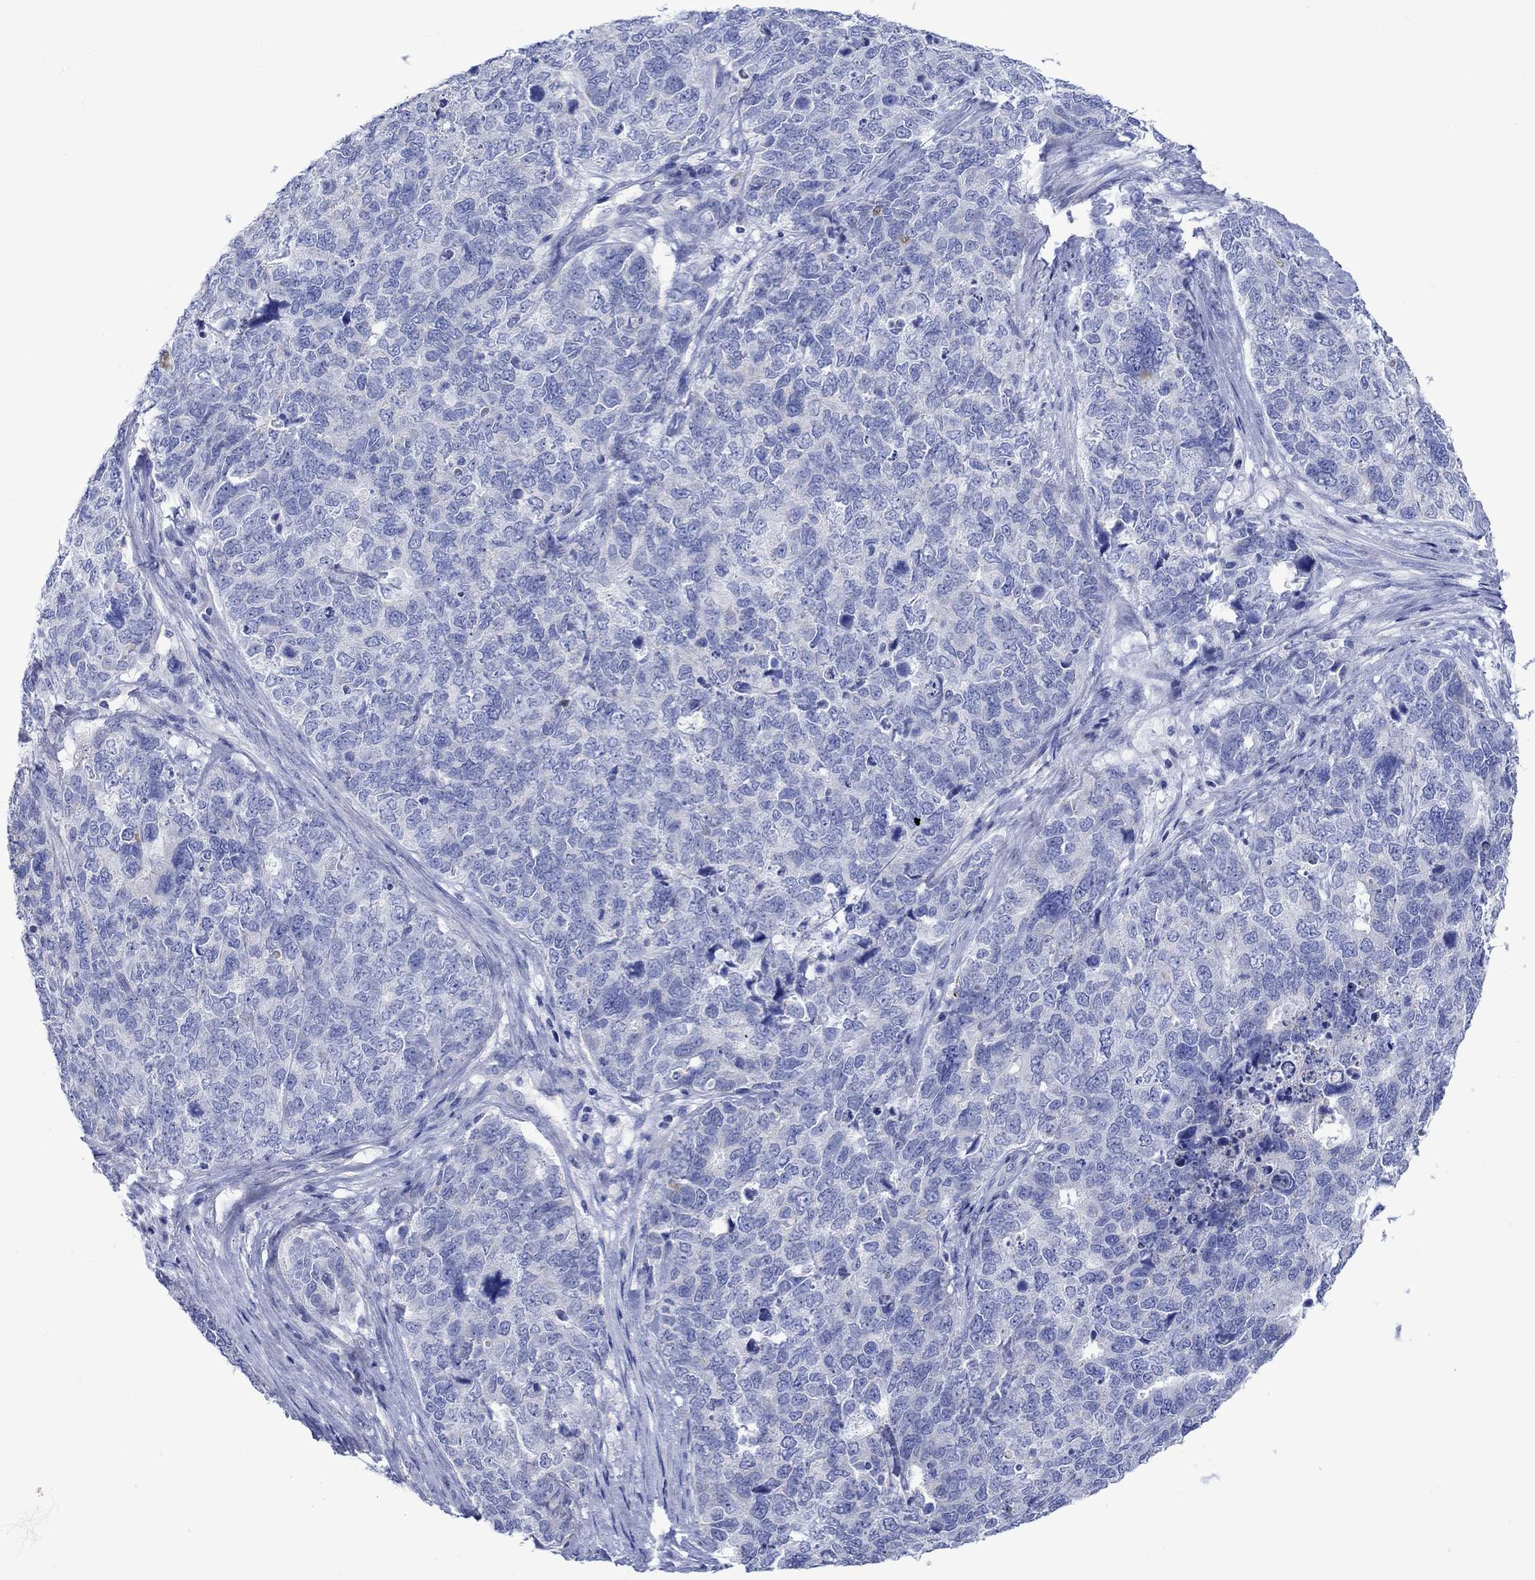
{"staining": {"intensity": "negative", "quantity": "none", "location": "none"}, "tissue": "cervical cancer", "cell_type": "Tumor cells", "image_type": "cancer", "snomed": [{"axis": "morphology", "description": "Squamous cell carcinoma, NOS"}, {"axis": "topography", "description": "Cervix"}], "caption": "Cervical cancer was stained to show a protein in brown. There is no significant staining in tumor cells.", "gene": "CPLX2", "patient": {"sex": "female", "age": 63}}